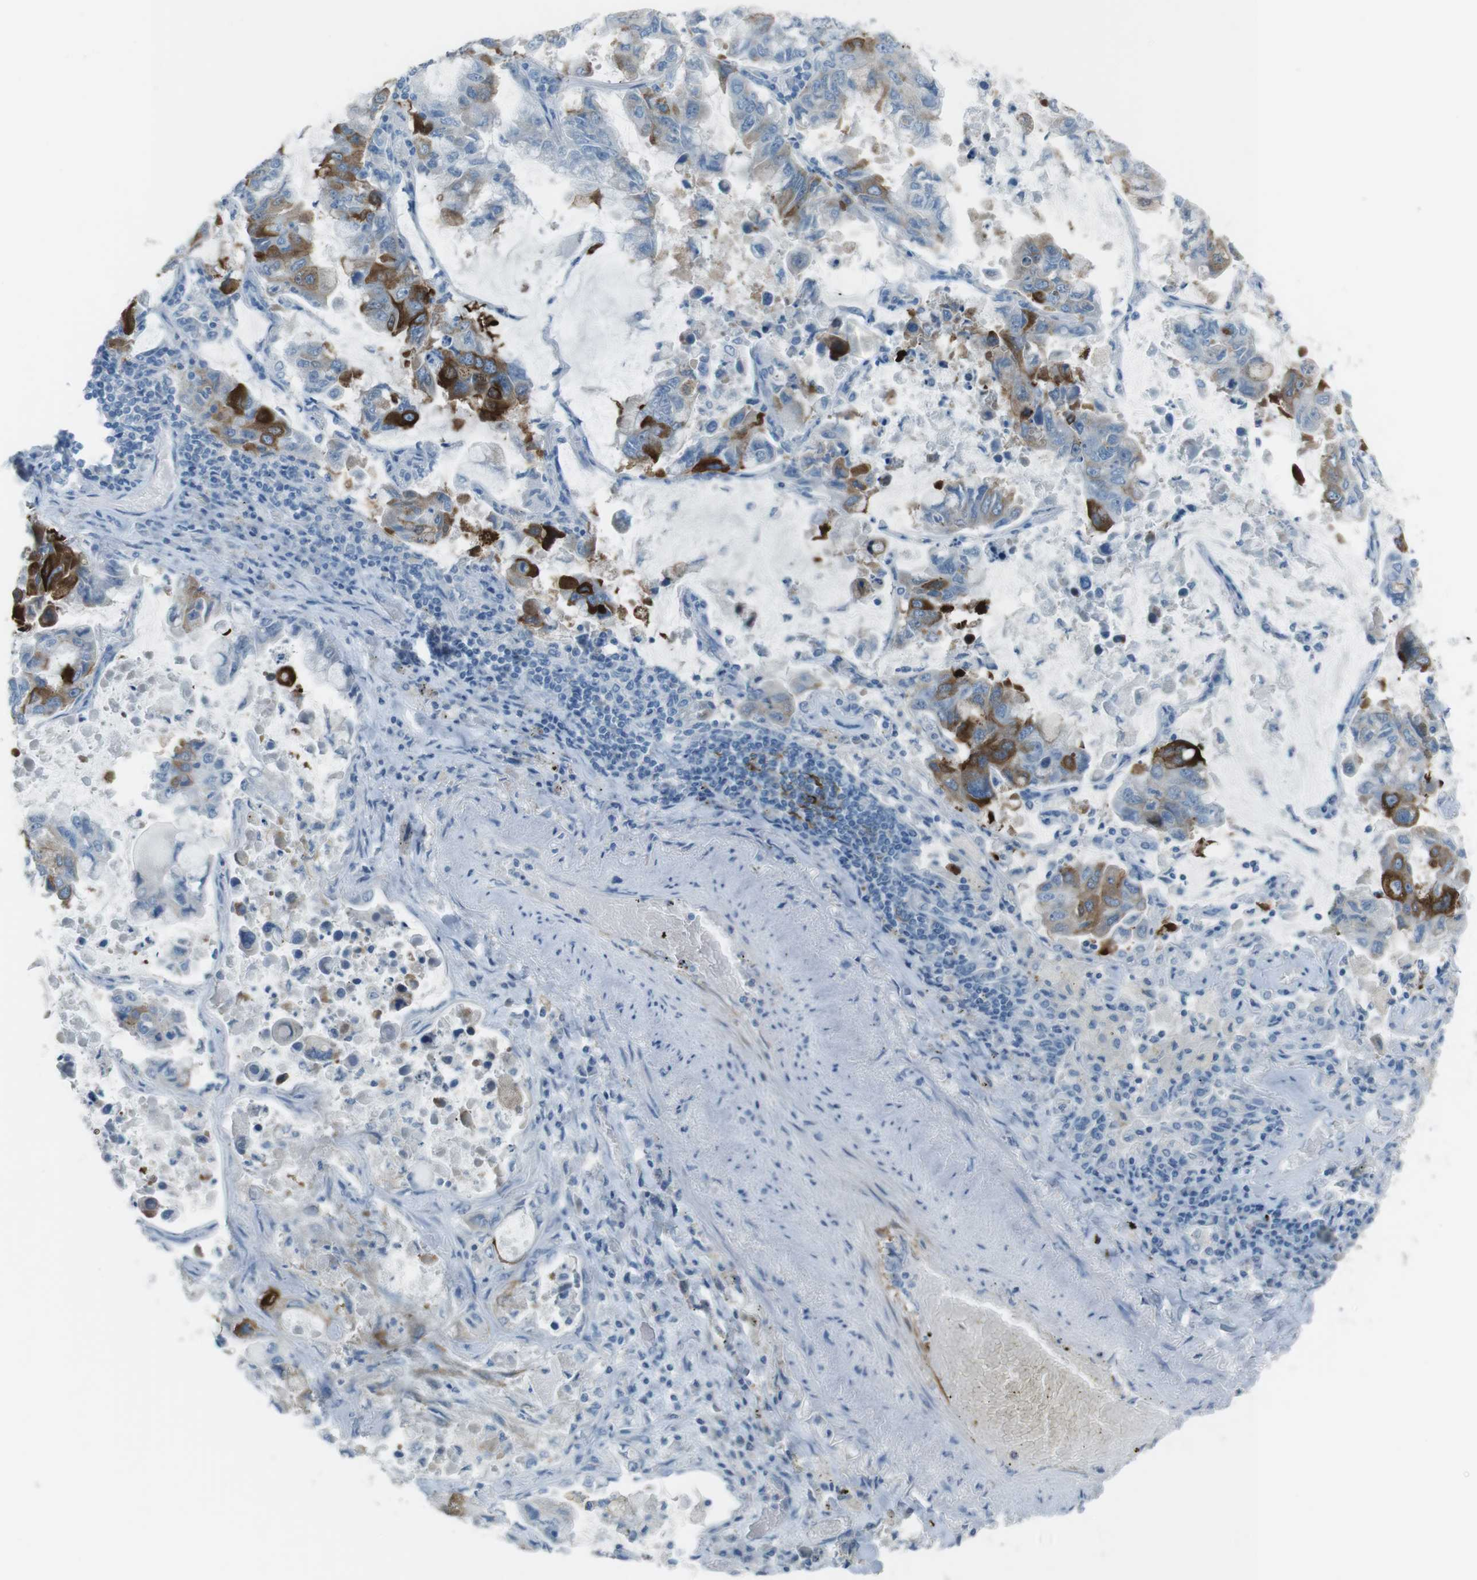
{"staining": {"intensity": "moderate", "quantity": "<25%", "location": "cytoplasmic/membranous"}, "tissue": "lung cancer", "cell_type": "Tumor cells", "image_type": "cancer", "snomed": [{"axis": "morphology", "description": "Adenocarcinoma, NOS"}, {"axis": "topography", "description": "Lung"}], "caption": "IHC photomicrograph of neoplastic tissue: human lung adenocarcinoma stained using immunohistochemistry (IHC) demonstrates low levels of moderate protein expression localized specifically in the cytoplasmic/membranous of tumor cells, appearing as a cytoplasmic/membranous brown color.", "gene": "TUBB2A", "patient": {"sex": "male", "age": 64}}